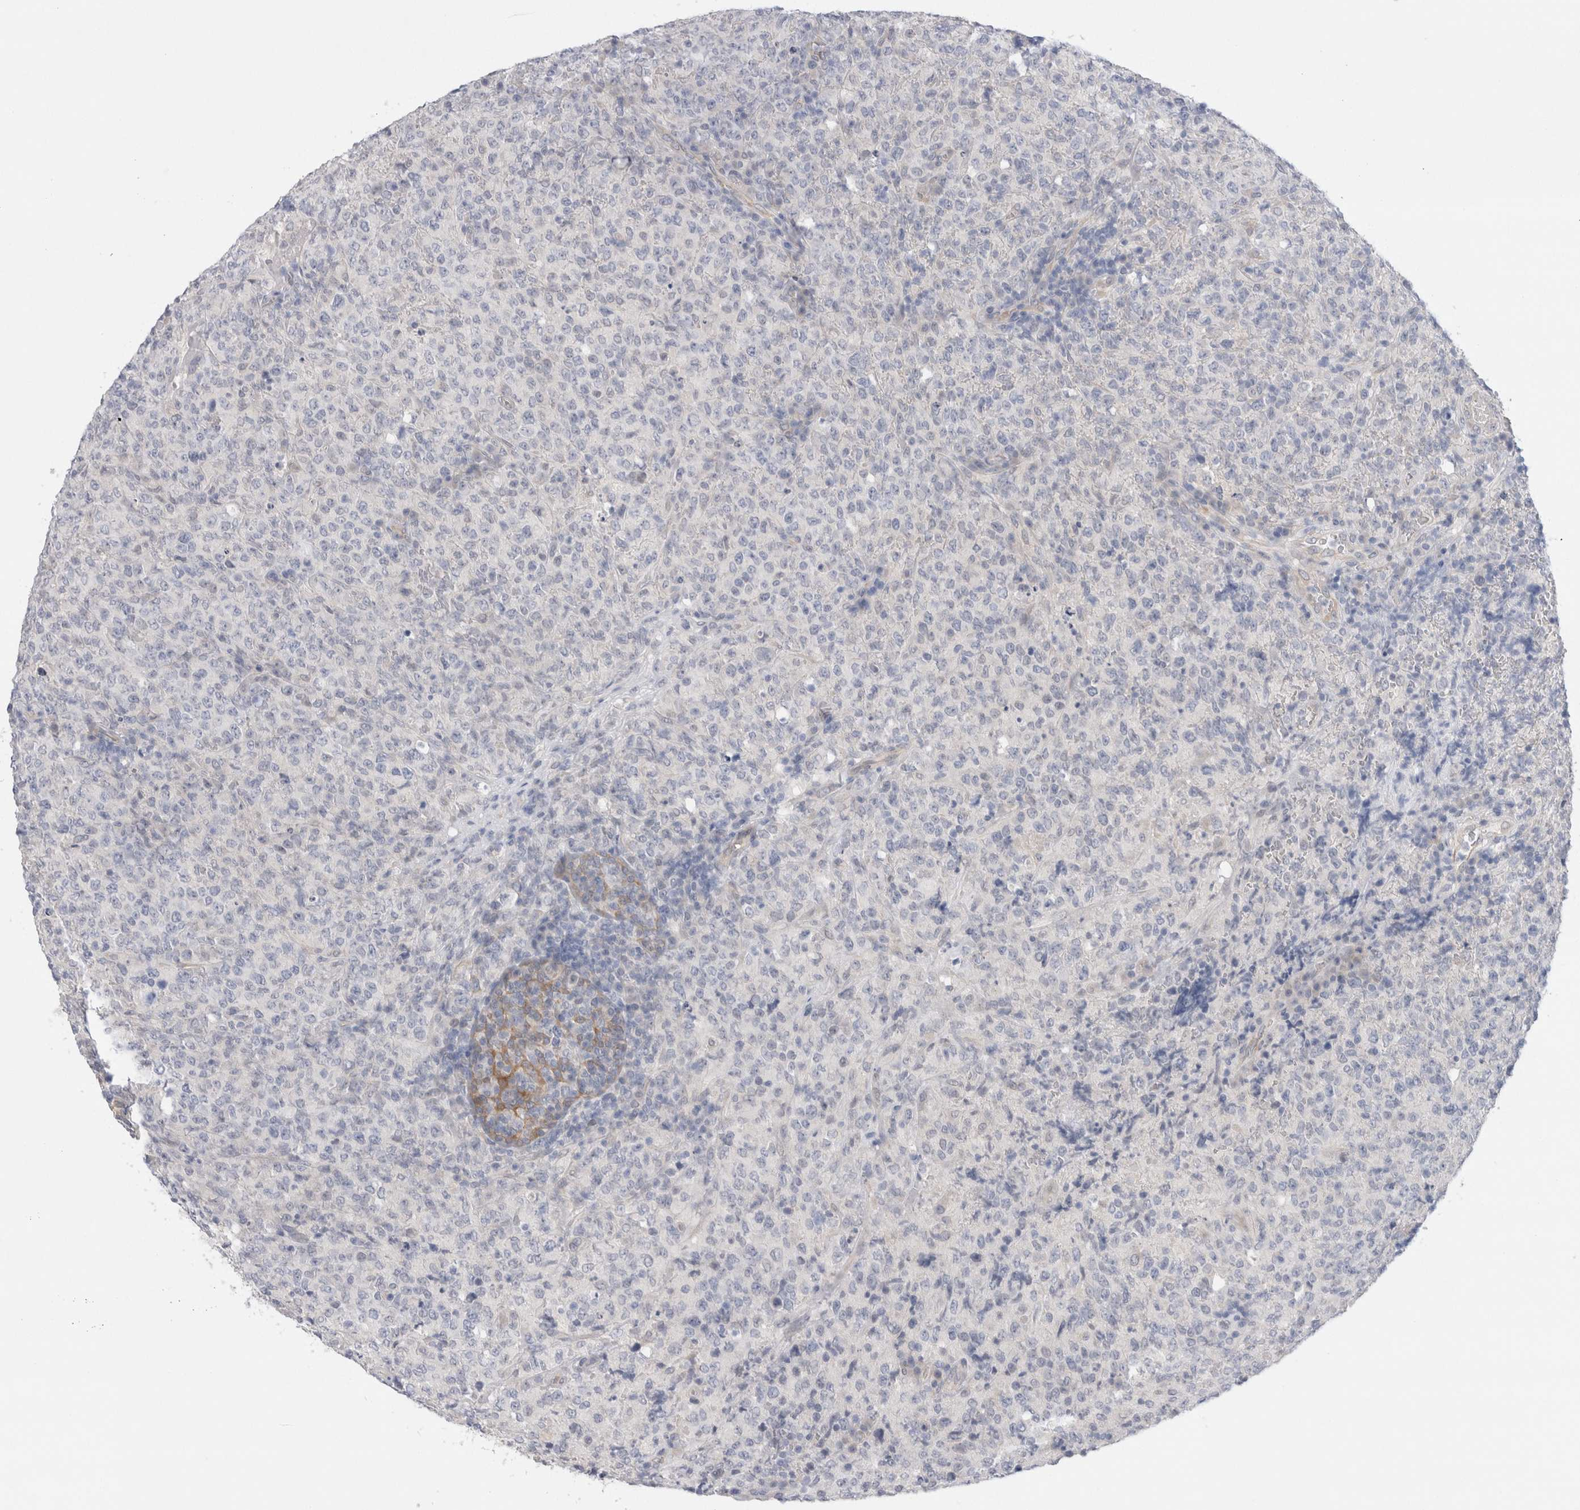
{"staining": {"intensity": "negative", "quantity": "none", "location": "none"}, "tissue": "lymphoma", "cell_type": "Tumor cells", "image_type": "cancer", "snomed": [{"axis": "morphology", "description": "Malignant lymphoma, non-Hodgkin's type, High grade"}, {"axis": "topography", "description": "Tonsil"}], "caption": "High magnification brightfield microscopy of lymphoma stained with DAB (3,3'-diaminobenzidine) (brown) and counterstained with hematoxylin (blue): tumor cells show no significant staining.", "gene": "WIPF2", "patient": {"sex": "female", "age": 36}}